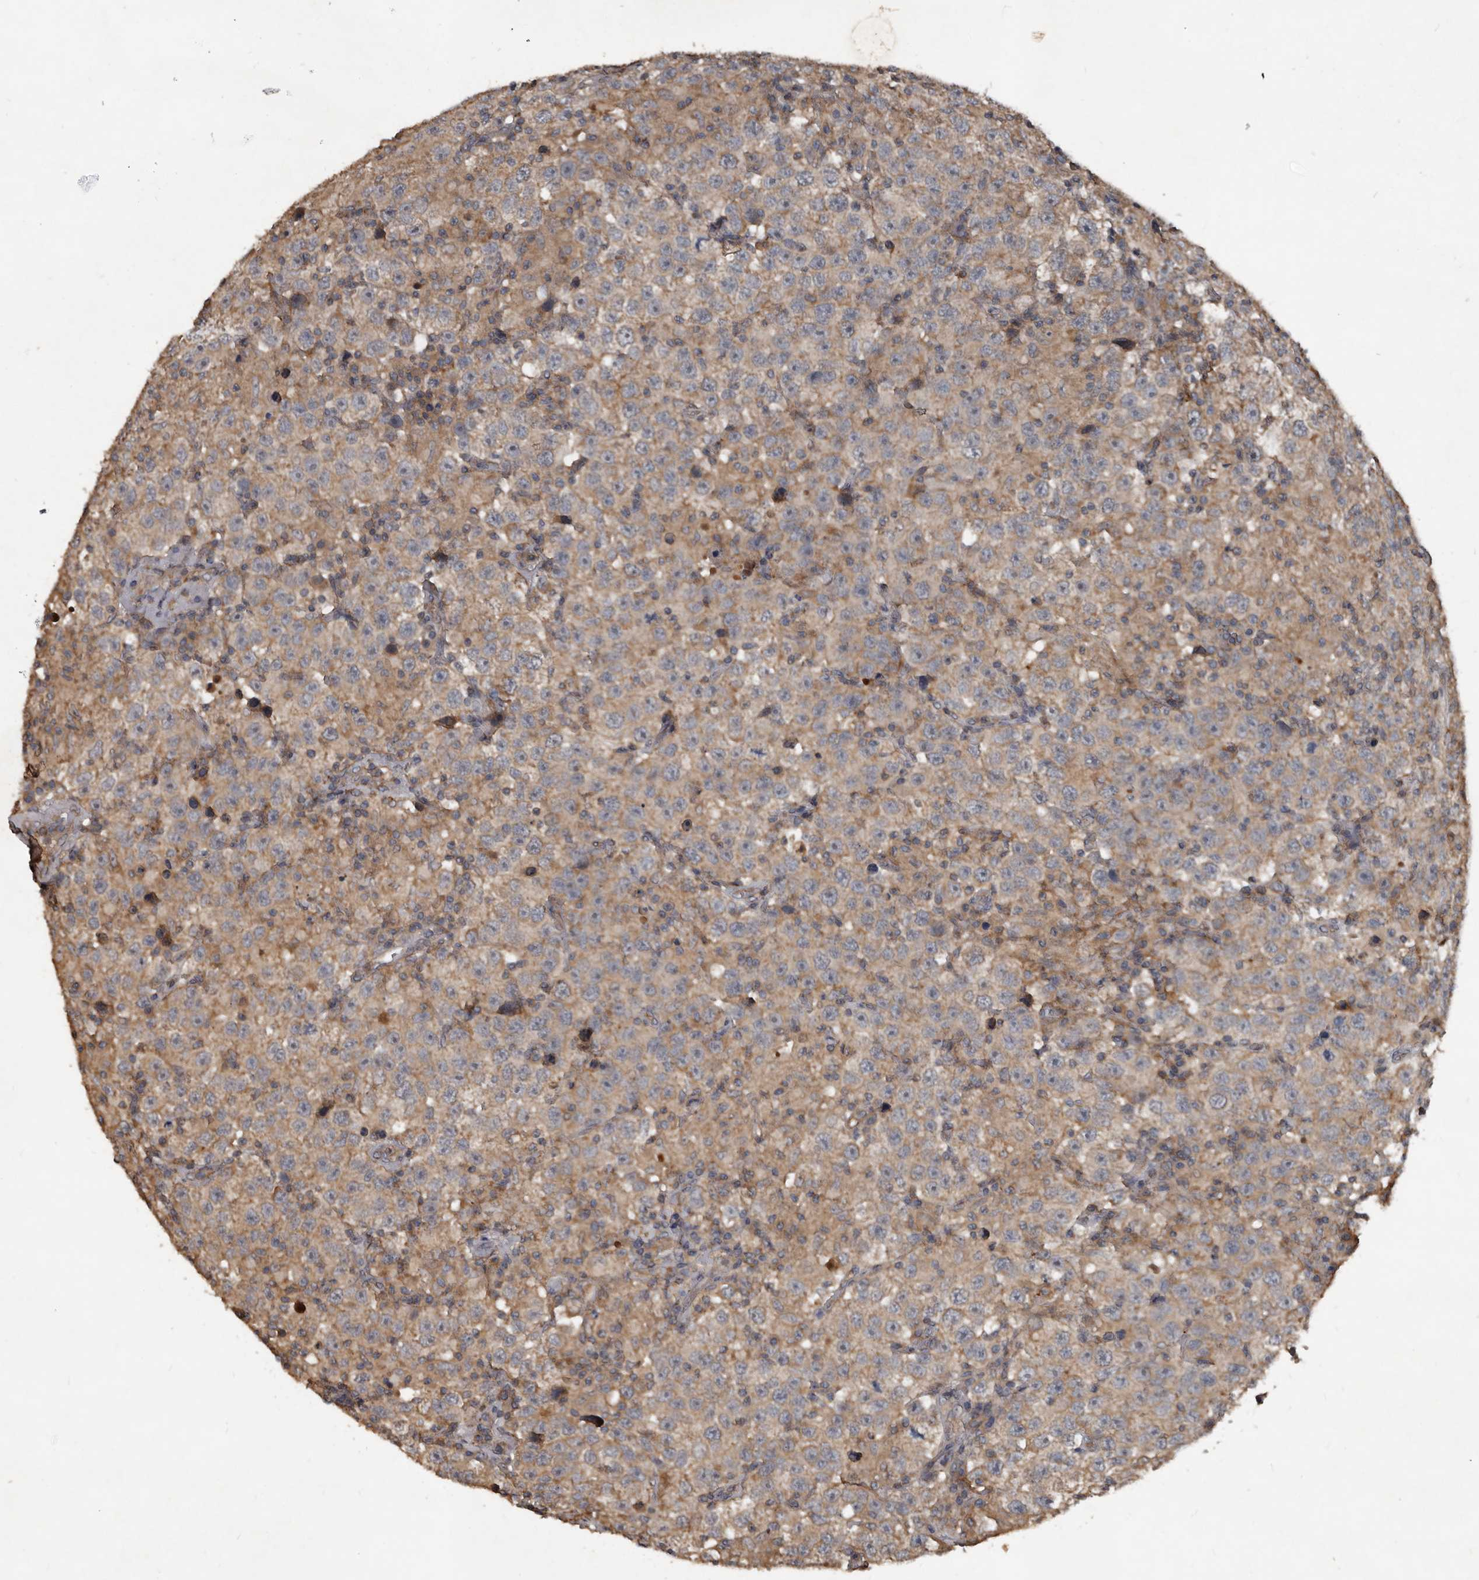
{"staining": {"intensity": "weak", "quantity": "25%-75%", "location": "cytoplasmic/membranous"}, "tissue": "testis cancer", "cell_type": "Tumor cells", "image_type": "cancer", "snomed": [{"axis": "morphology", "description": "Seminoma, NOS"}, {"axis": "topography", "description": "Testis"}], "caption": "The image shows a brown stain indicating the presence of a protein in the cytoplasmic/membranous of tumor cells in testis seminoma.", "gene": "GREB1", "patient": {"sex": "male", "age": 41}}